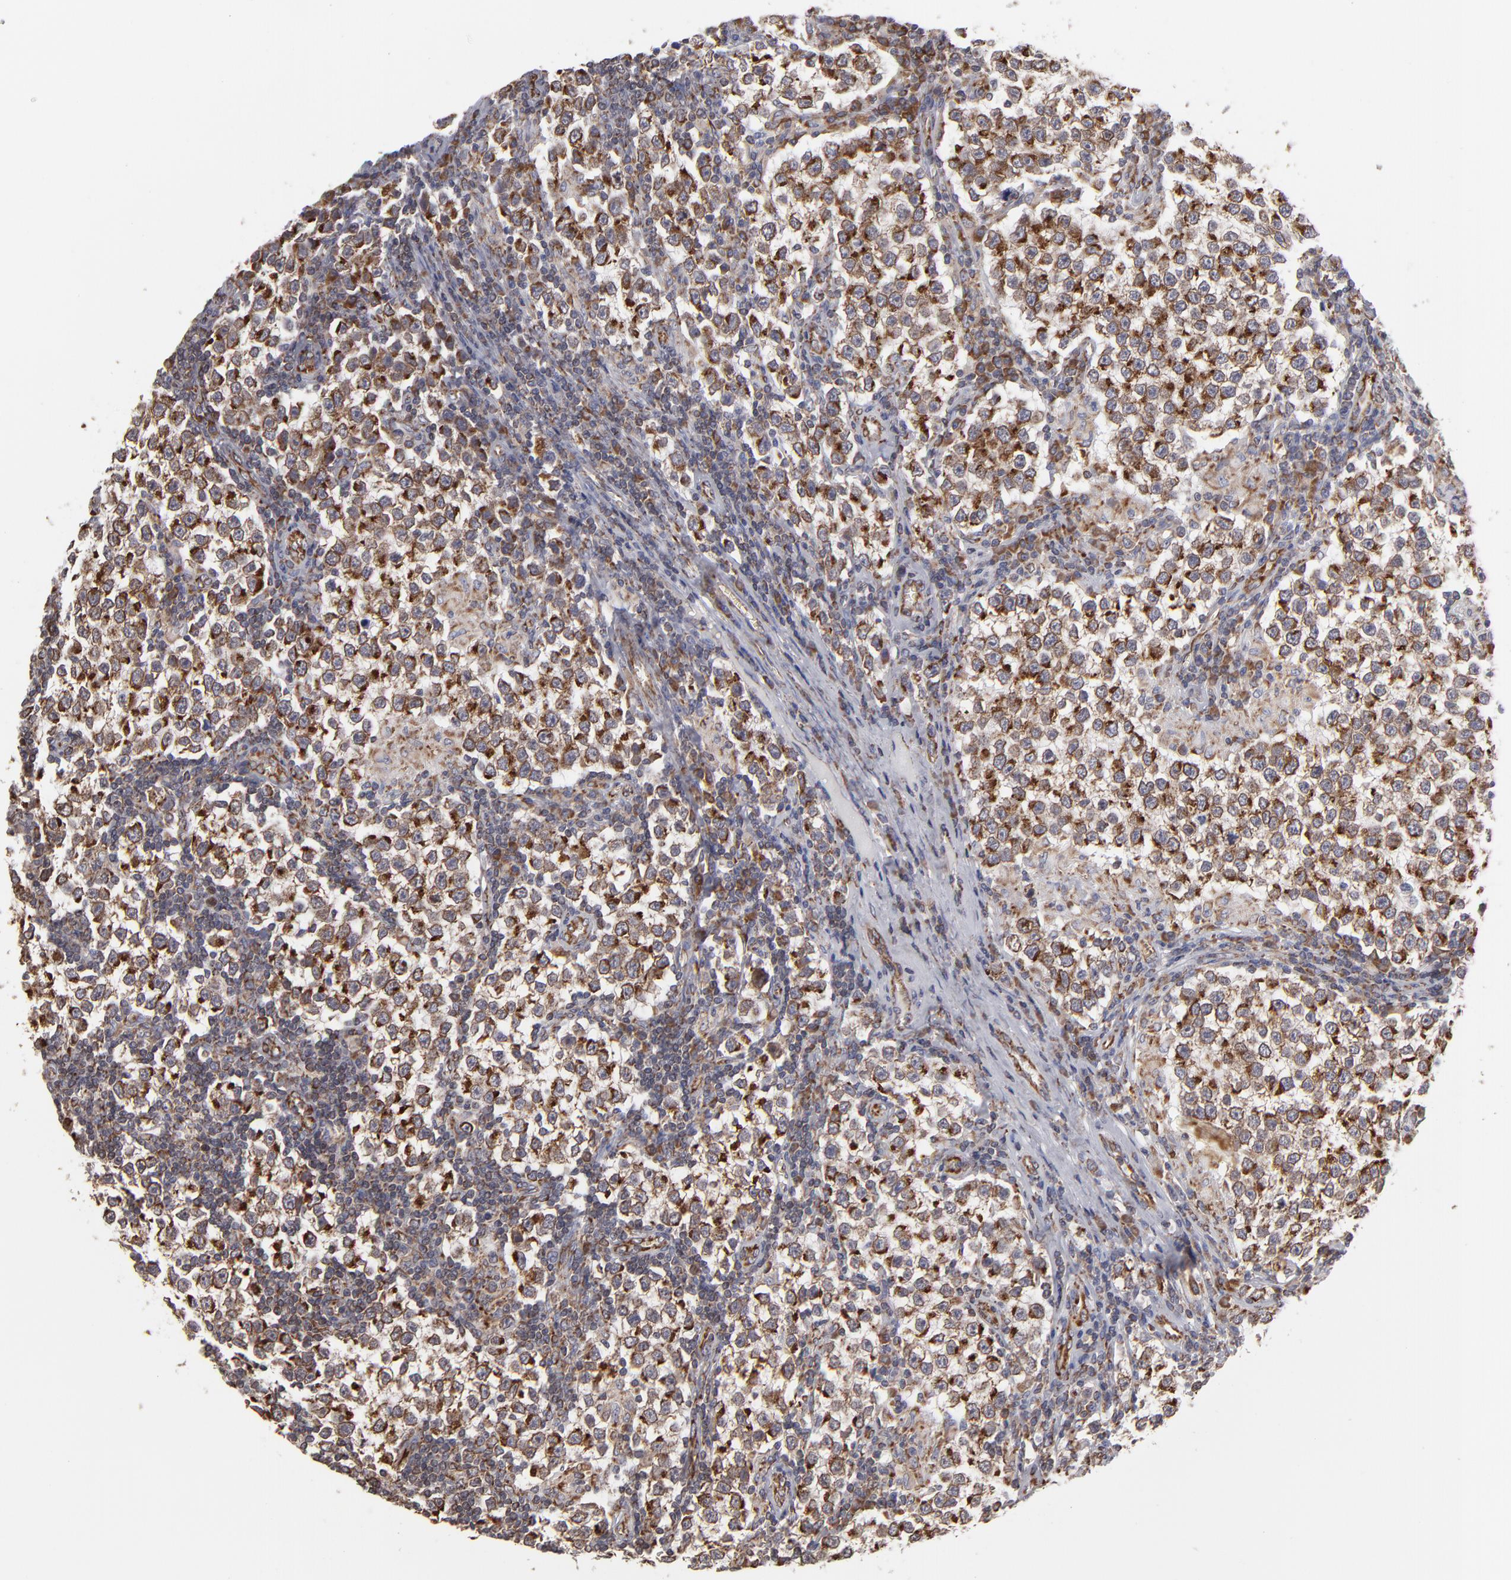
{"staining": {"intensity": "moderate", "quantity": ">75%", "location": "cytoplasmic/membranous"}, "tissue": "testis cancer", "cell_type": "Tumor cells", "image_type": "cancer", "snomed": [{"axis": "morphology", "description": "Seminoma, NOS"}, {"axis": "topography", "description": "Testis"}], "caption": "The immunohistochemical stain shows moderate cytoplasmic/membranous positivity in tumor cells of testis seminoma tissue.", "gene": "KTN1", "patient": {"sex": "male", "age": 36}}